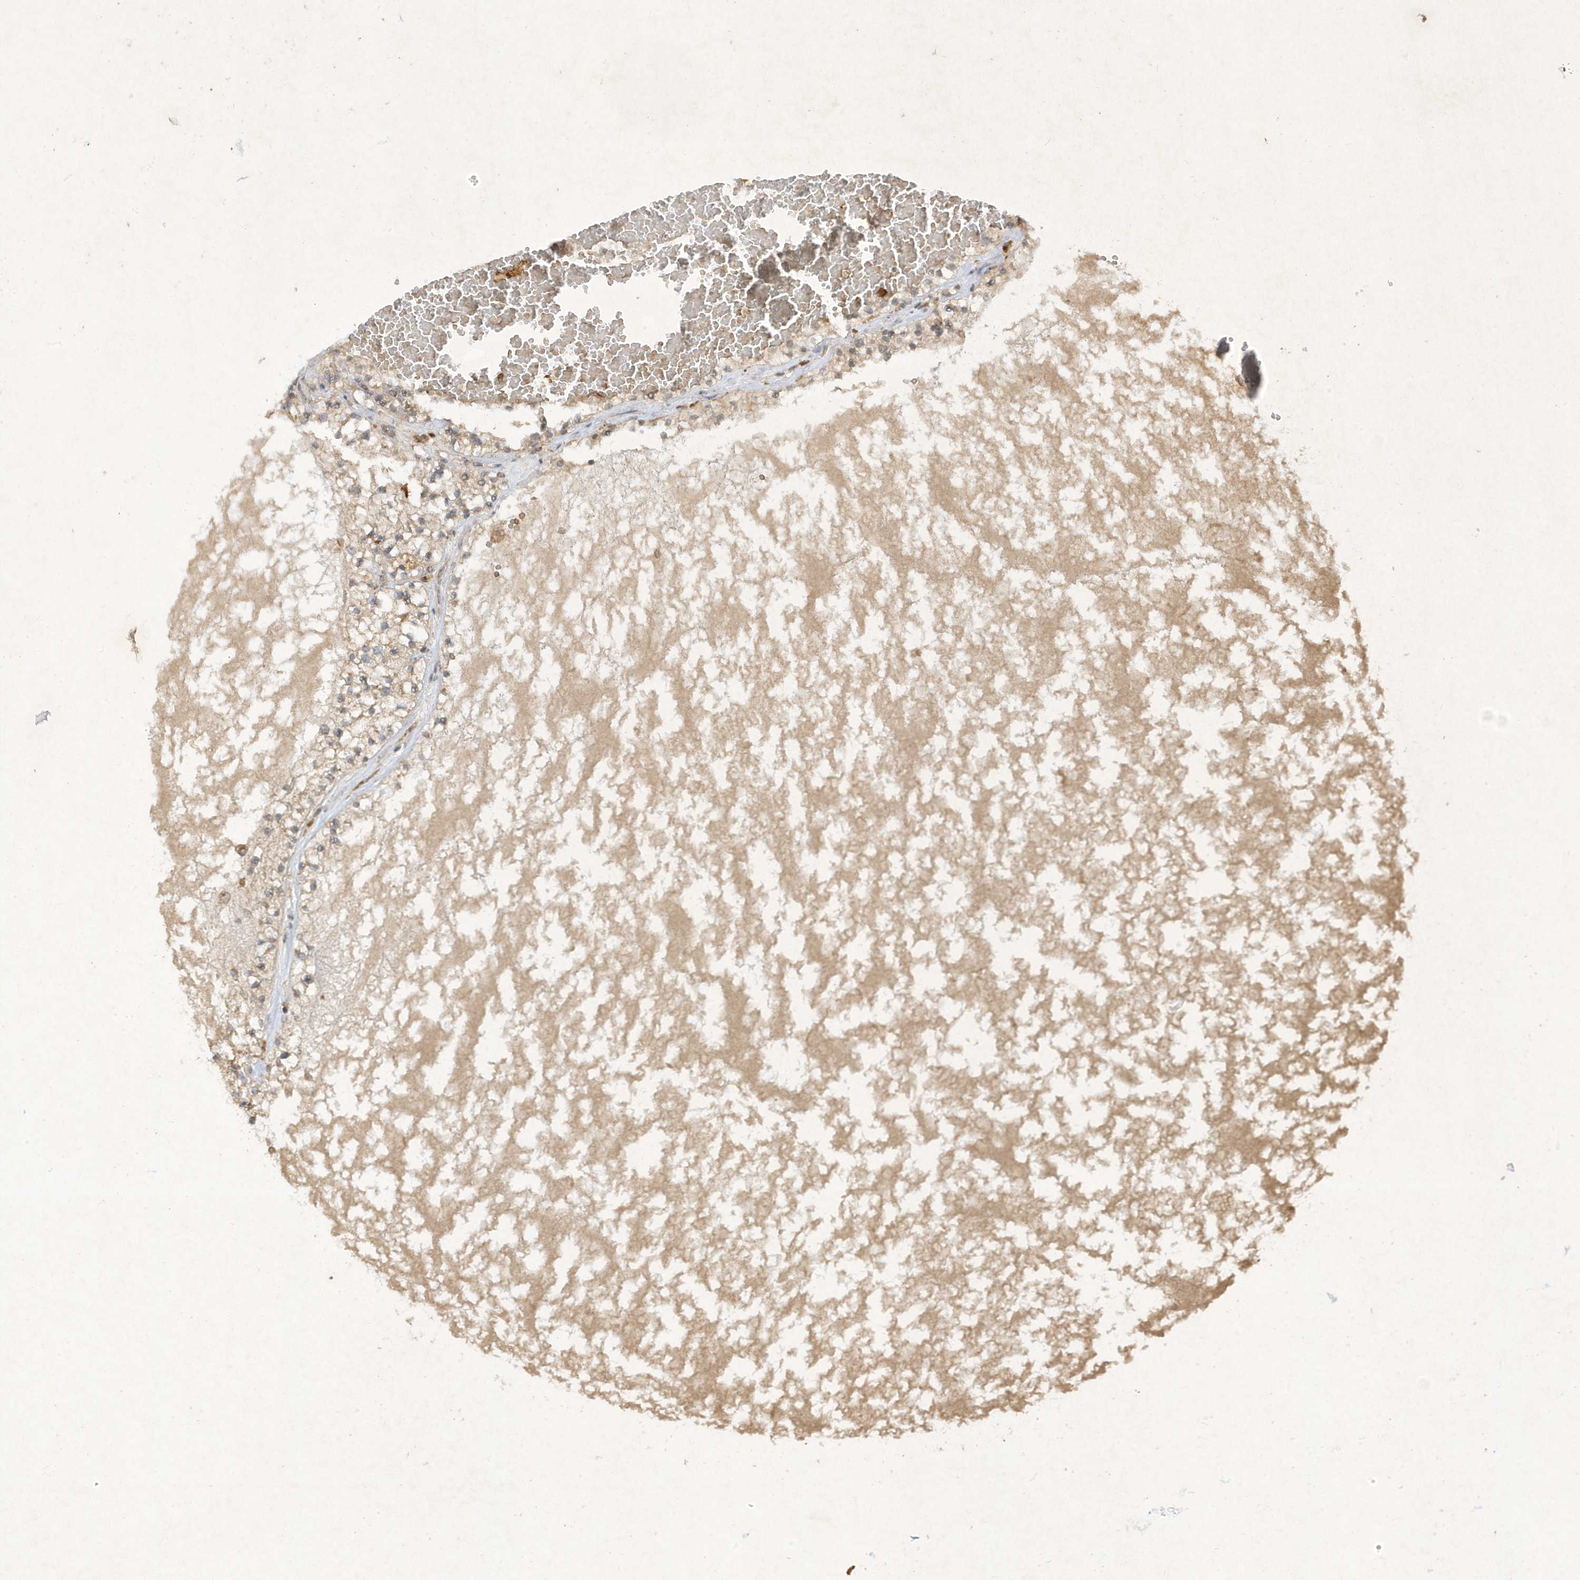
{"staining": {"intensity": "negative", "quantity": "none", "location": "none"}, "tissue": "renal cancer", "cell_type": "Tumor cells", "image_type": "cancer", "snomed": [{"axis": "morphology", "description": "Normal tissue, NOS"}, {"axis": "morphology", "description": "Adenocarcinoma, NOS"}, {"axis": "topography", "description": "Kidney"}], "caption": "IHC of human renal adenocarcinoma displays no expression in tumor cells.", "gene": "ZNF213", "patient": {"sex": "male", "age": 68}}